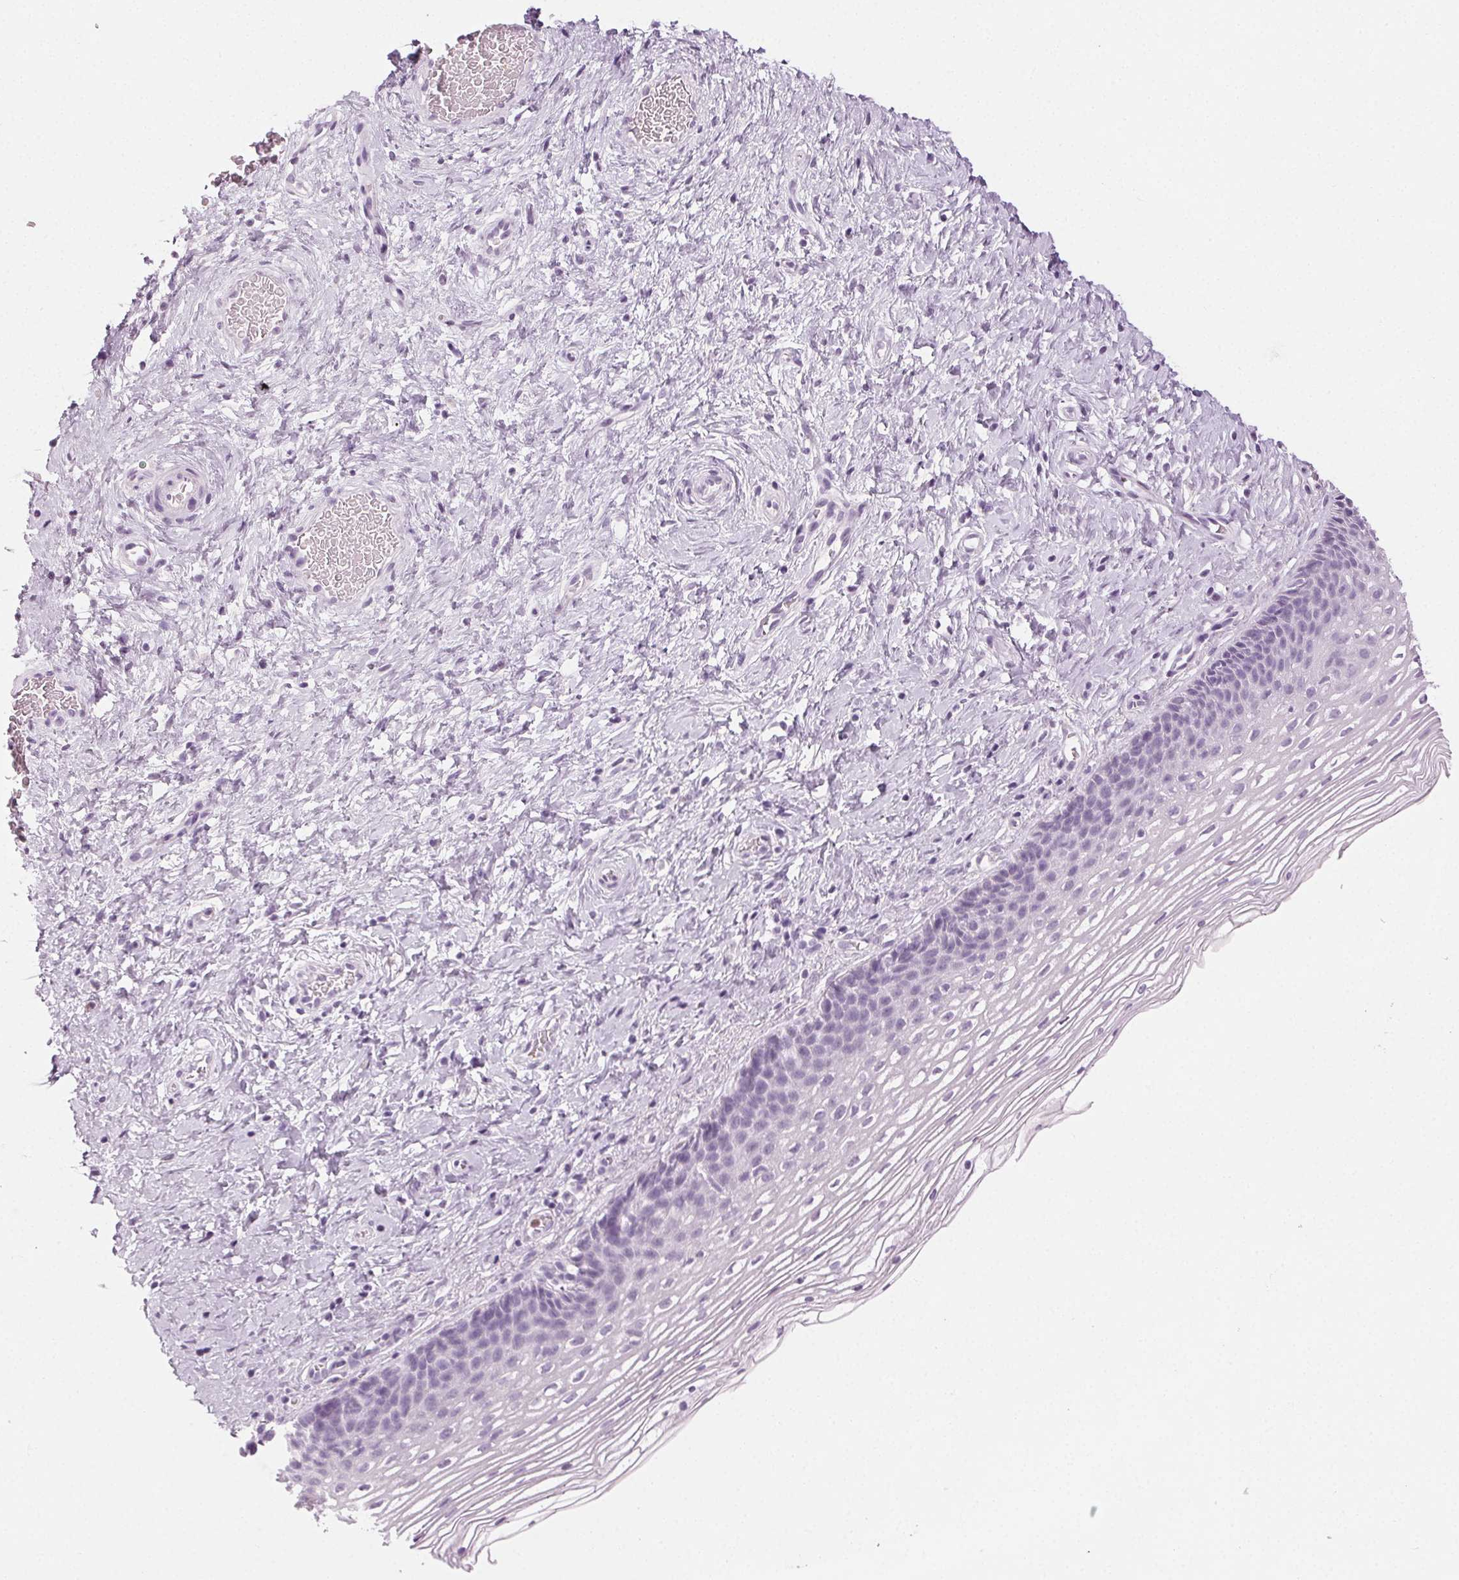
{"staining": {"intensity": "negative", "quantity": "none", "location": "none"}, "tissue": "cervix", "cell_type": "Glandular cells", "image_type": "normal", "snomed": [{"axis": "morphology", "description": "Normal tissue, NOS"}, {"axis": "topography", "description": "Cervix"}], "caption": "DAB (3,3'-diaminobenzidine) immunohistochemical staining of unremarkable human cervix reveals no significant staining in glandular cells. The staining was performed using DAB to visualize the protein expression in brown, while the nuclei were stained in blue with hematoxylin (Magnification: 20x).", "gene": "MPO", "patient": {"sex": "female", "age": 34}}